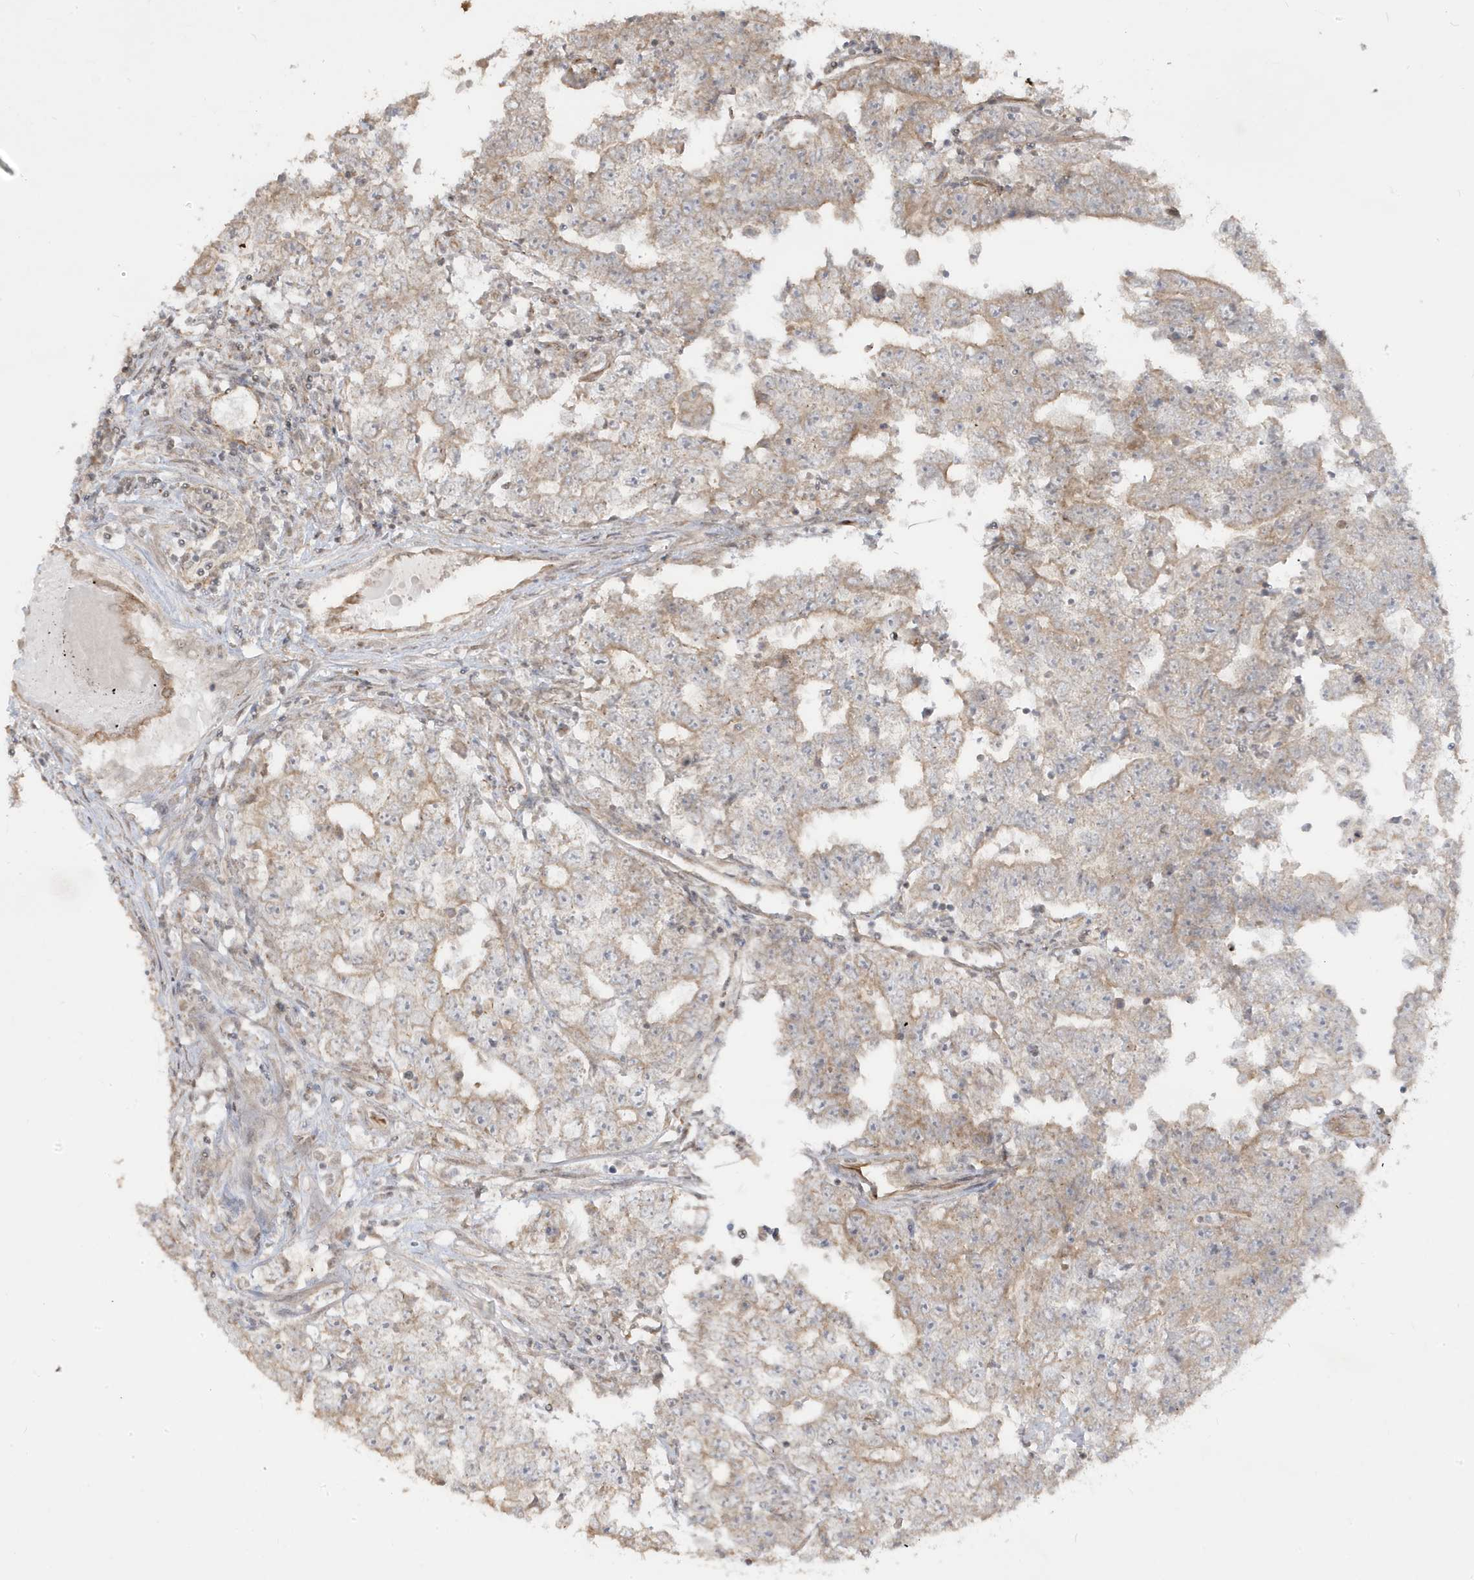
{"staining": {"intensity": "weak", "quantity": "25%-75%", "location": "cytoplasmic/membranous"}, "tissue": "testis cancer", "cell_type": "Tumor cells", "image_type": "cancer", "snomed": [{"axis": "morphology", "description": "Carcinoma, Embryonal, NOS"}, {"axis": "topography", "description": "Testis"}], "caption": "The image exhibits a brown stain indicating the presence of a protein in the cytoplasmic/membranous of tumor cells in testis cancer (embryonal carcinoma). (IHC, brightfield microscopy, high magnification).", "gene": "DNAJC12", "patient": {"sex": "male", "age": 25}}